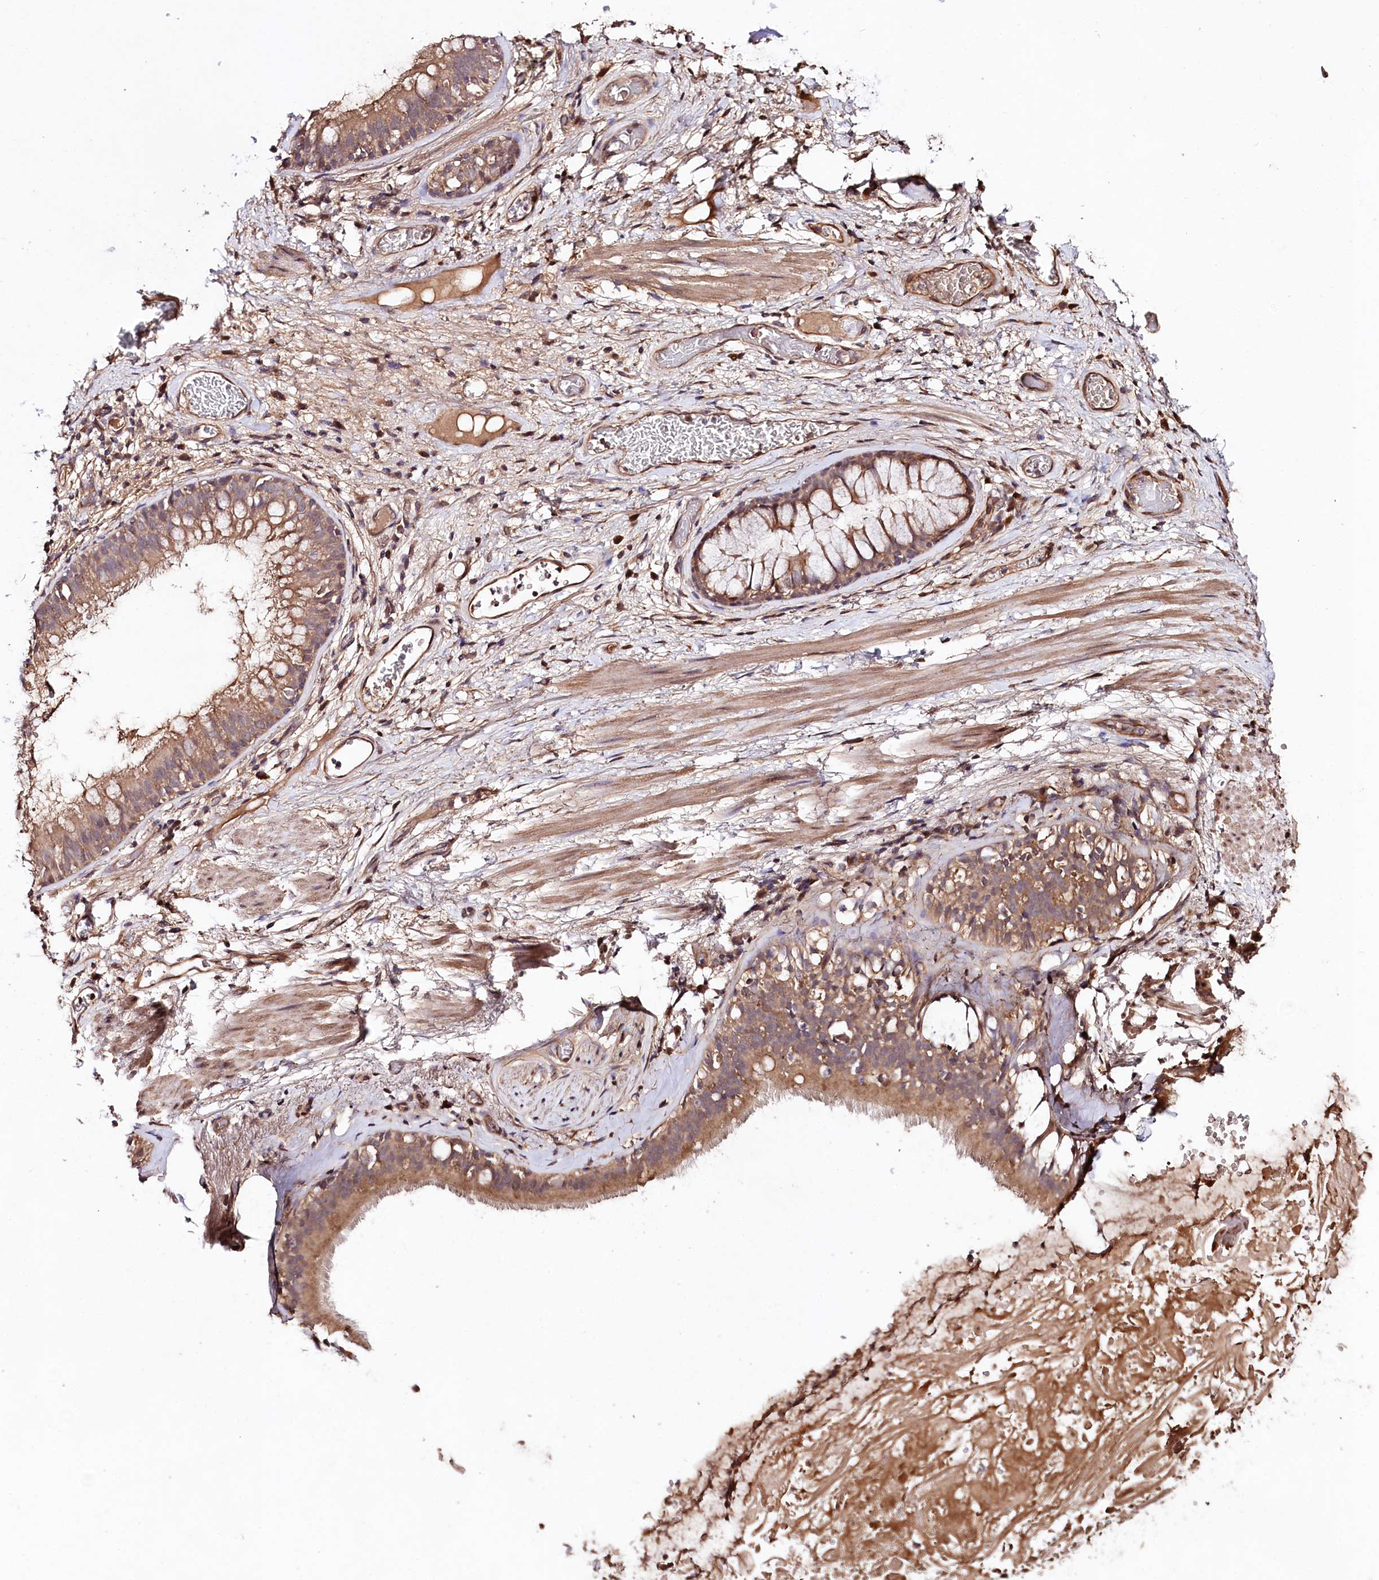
{"staining": {"intensity": "strong", "quantity": ">75%", "location": "cytoplasmic/membranous"}, "tissue": "adipose tissue", "cell_type": "Adipocytes", "image_type": "normal", "snomed": [{"axis": "morphology", "description": "Normal tissue, NOS"}, {"axis": "topography", "description": "Lymph node"}, {"axis": "topography", "description": "Cartilage tissue"}, {"axis": "topography", "description": "Bronchus"}], "caption": "This photomicrograph demonstrates immunohistochemistry (IHC) staining of unremarkable adipose tissue, with high strong cytoplasmic/membranous staining in about >75% of adipocytes.", "gene": "TNPO3", "patient": {"sex": "male", "age": 63}}